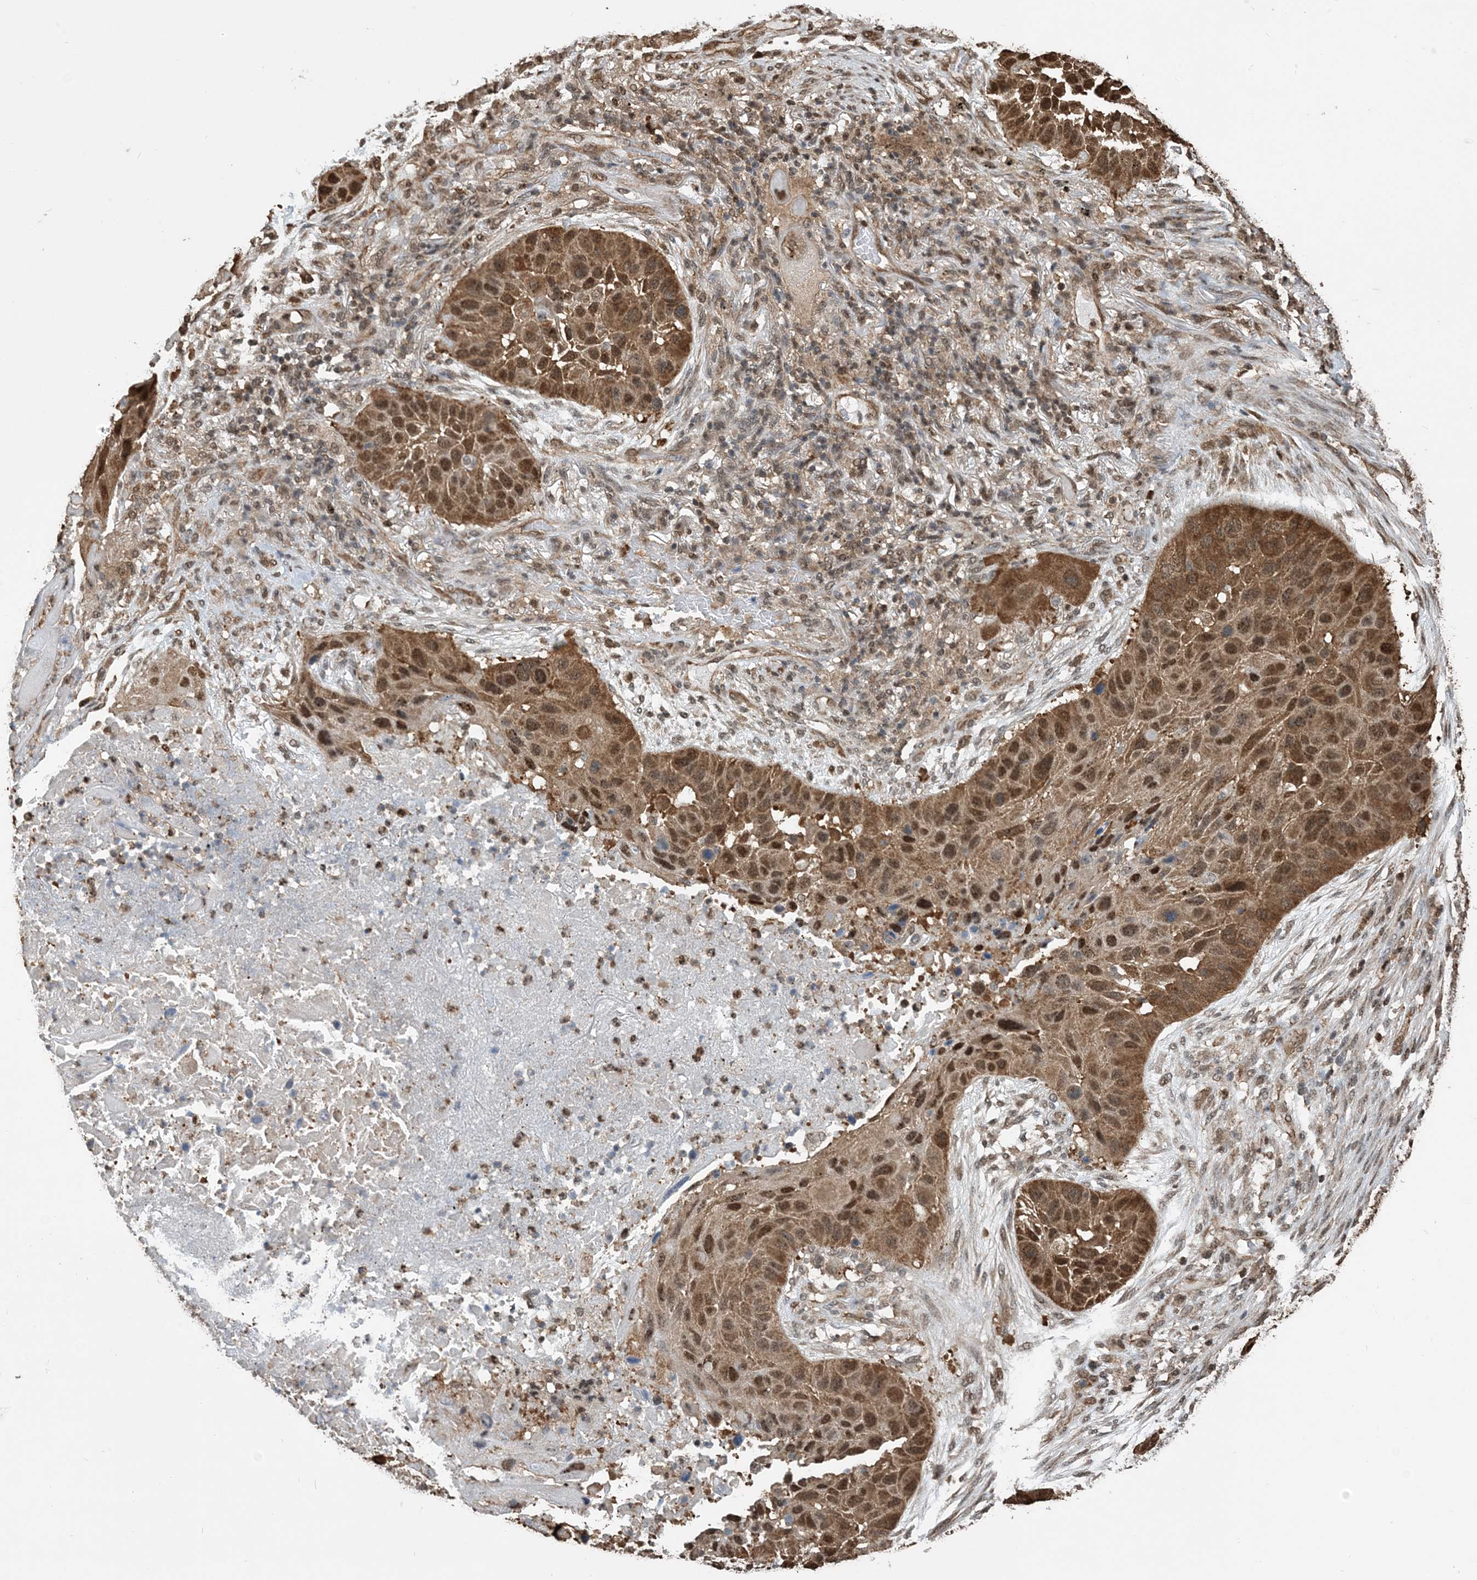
{"staining": {"intensity": "moderate", "quantity": ">75%", "location": "cytoplasmic/membranous,nuclear"}, "tissue": "lung cancer", "cell_type": "Tumor cells", "image_type": "cancer", "snomed": [{"axis": "morphology", "description": "Squamous cell carcinoma, NOS"}, {"axis": "topography", "description": "Lung"}], "caption": "The histopathology image shows a brown stain indicating the presence of a protein in the cytoplasmic/membranous and nuclear of tumor cells in squamous cell carcinoma (lung).", "gene": "HSPA1A", "patient": {"sex": "male", "age": 57}}